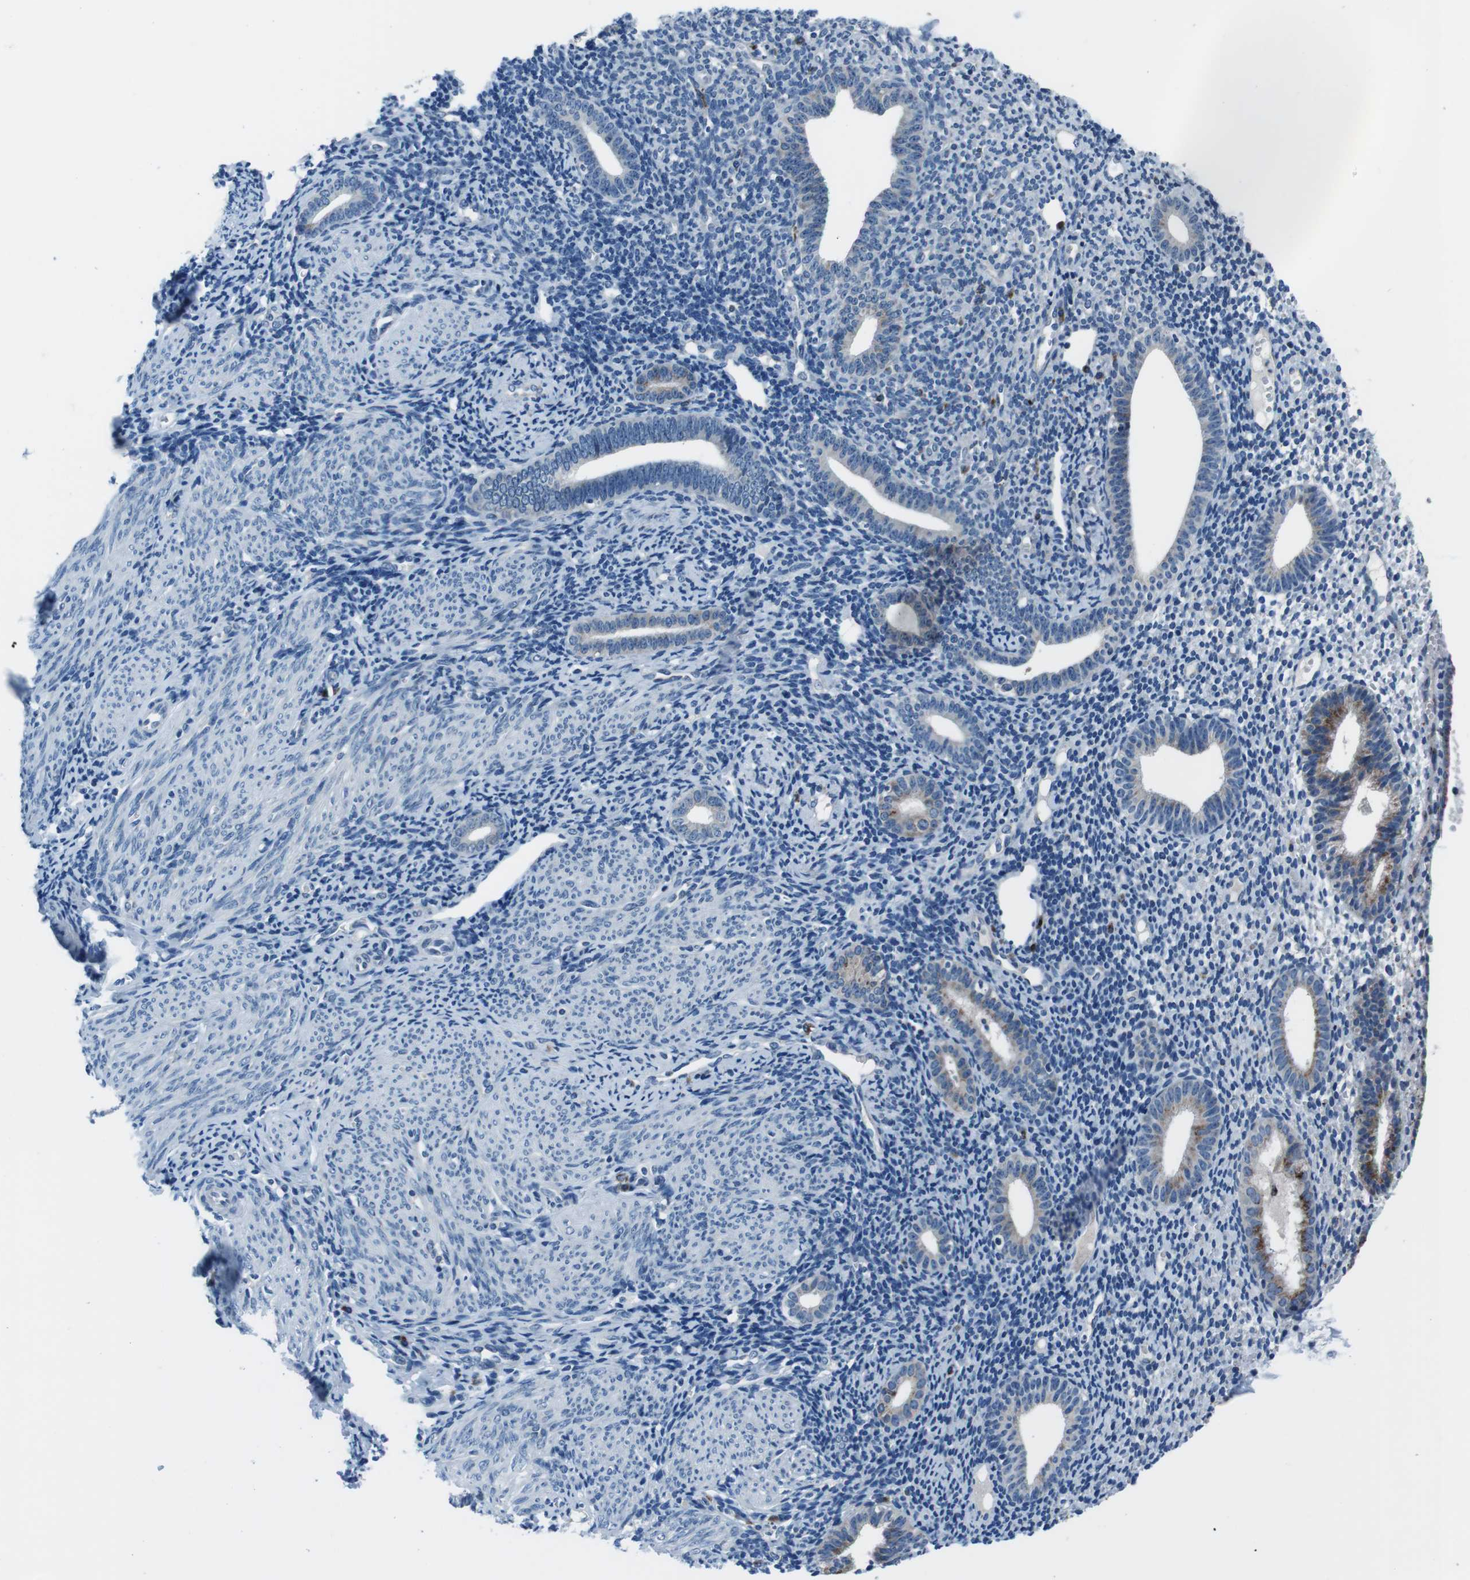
{"staining": {"intensity": "negative", "quantity": "none", "location": "none"}, "tissue": "endometrium", "cell_type": "Cells in endometrial stroma", "image_type": "normal", "snomed": [{"axis": "morphology", "description": "Normal tissue, NOS"}, {"axis": "topography", "description": "Endometrium"}], "caption": "High power microscopy image of an IHC photomicrograph of benign endometrium, revealing no significant expression in cells in endometrial stroma.", "gene": "NUCB2", "patient": {"sex": "female", "age": 50}}